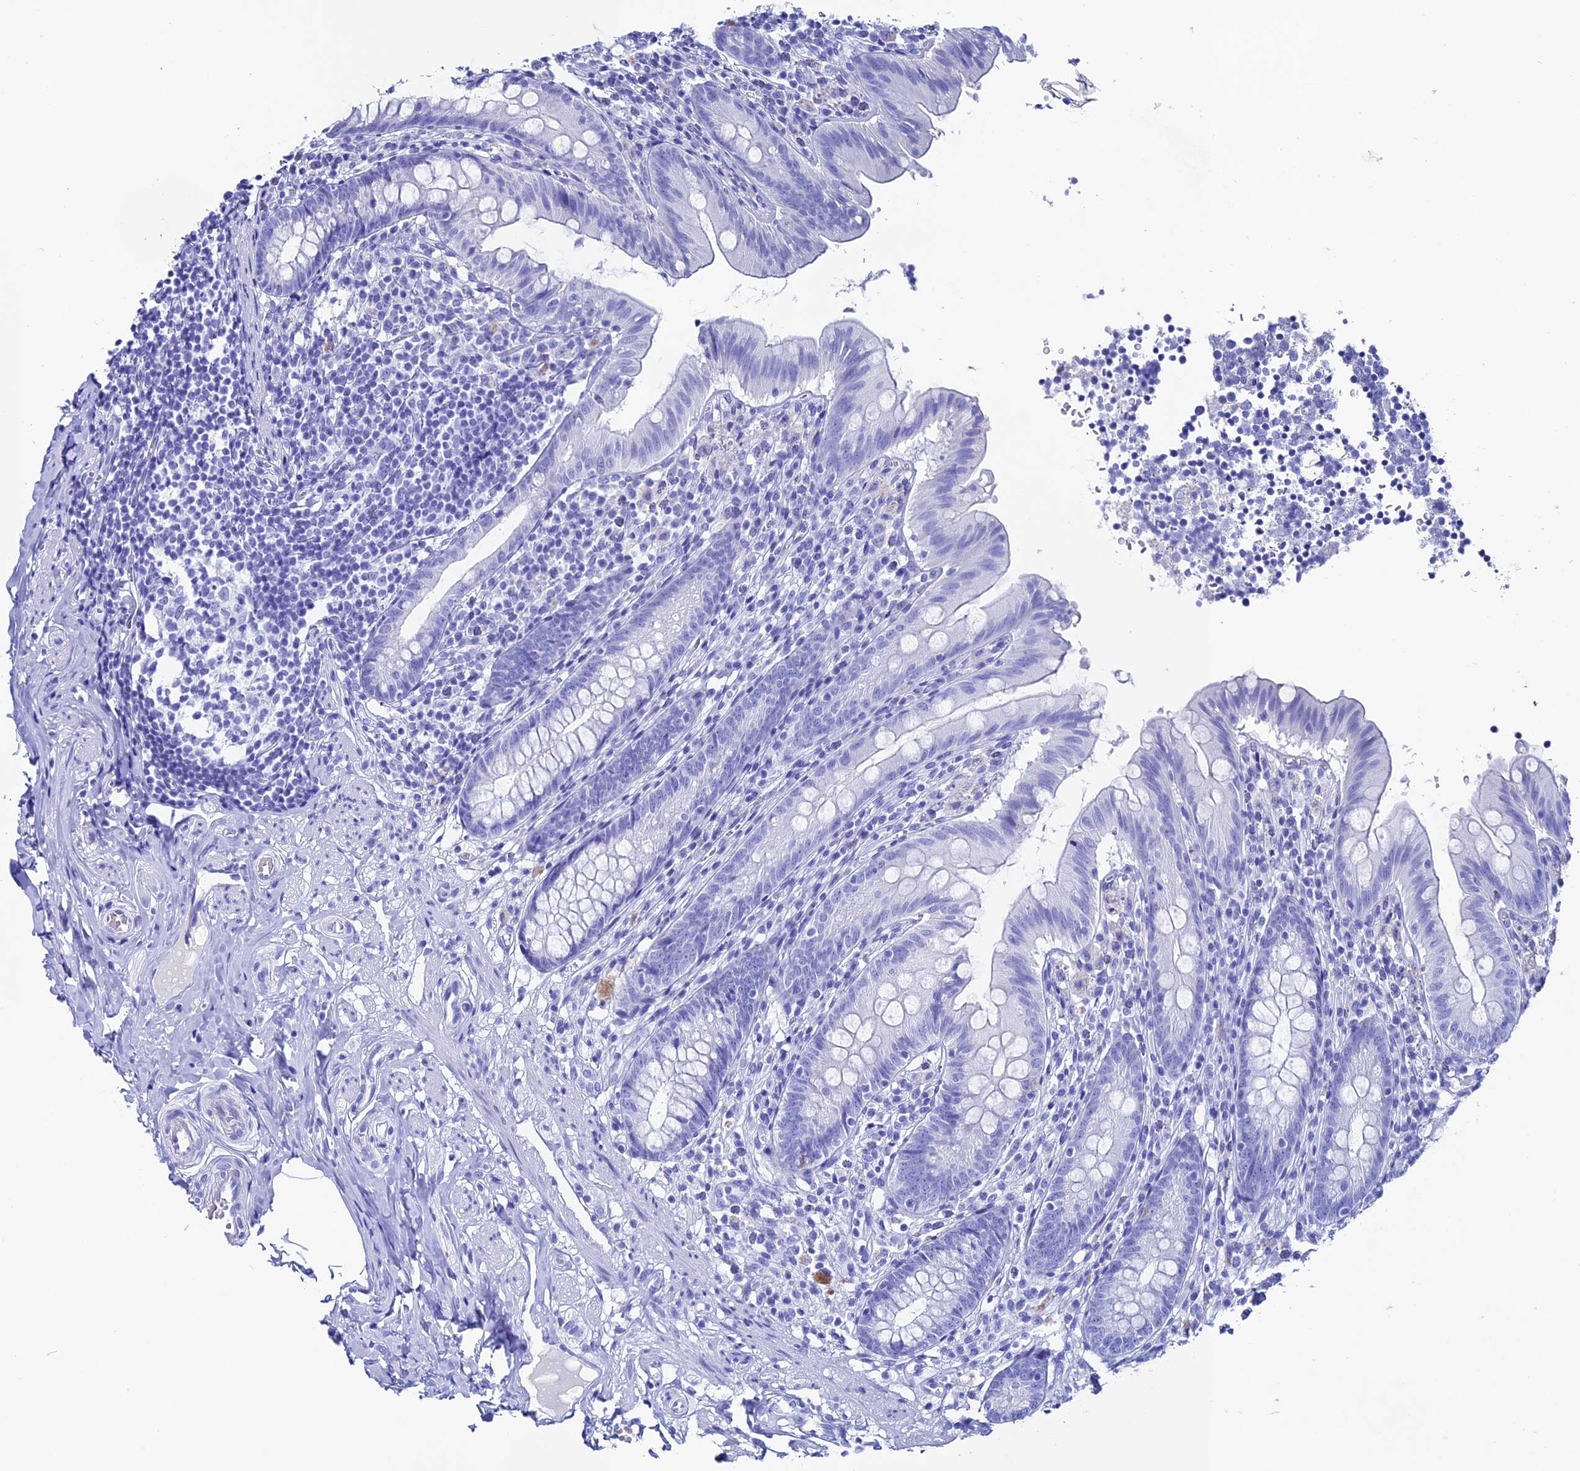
{"staining": {"intensity": "negative", "quantity": "none", "location": "none"}, "tissue": "appendix", "cell_type": "Glandular cells", "image_type": "normal", "snomed": [{"axis": "morphology", "description": "Normal tissue, NOS"}, {"axis": "topography", "description": "Appendix"}], "caption": "High power microscopy micrograph of an IHC image of unremarkable appendix, revealing no significant expression in glandular cells. (DAB IHC visualized using brightfield microscopy, high magnification).", "gene": "ANKRD29", "patient": {"sex": "male", "age": 55}}